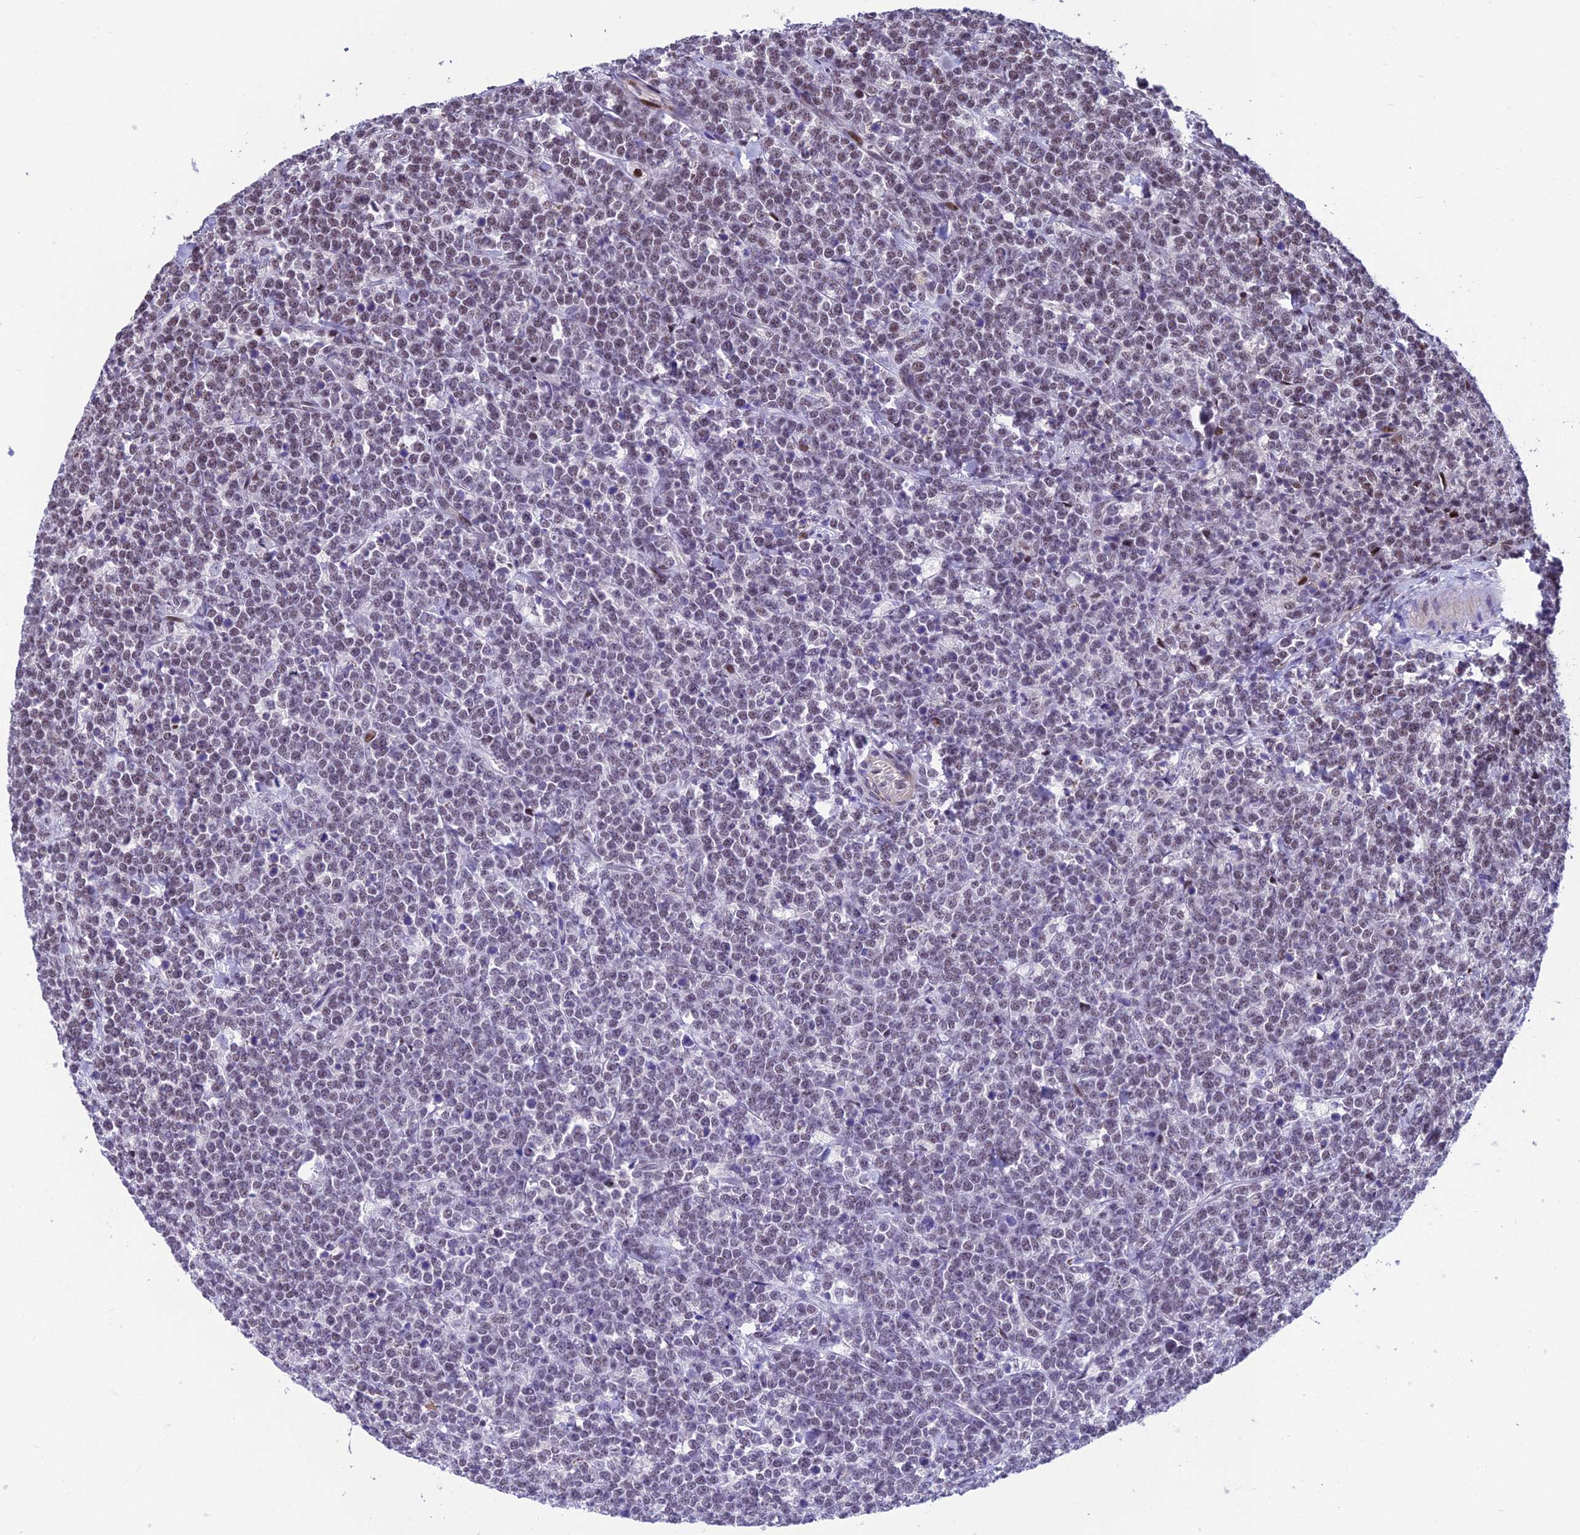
{"staining": {"intensity": "weak", "quantity": "<25%", "location": "nuclear"}, "tissue": "lymphoma", "cell_type": "Tumor cells", "image_type": "cancer", "snomed": [{"axis": "morphology", "description": "Malignant lymphoma, non-Hodgkin's type, High grade"}, {"axis": "topography", "description": "Small intestine"}], "caption": "A high-resolution micrograph shows immunohistochemistry staining of lymphoma, which shows no significant positivity in tumor cells.", "gene": "KIAA1191", "patient": {"sex": "male", "age": 8}}